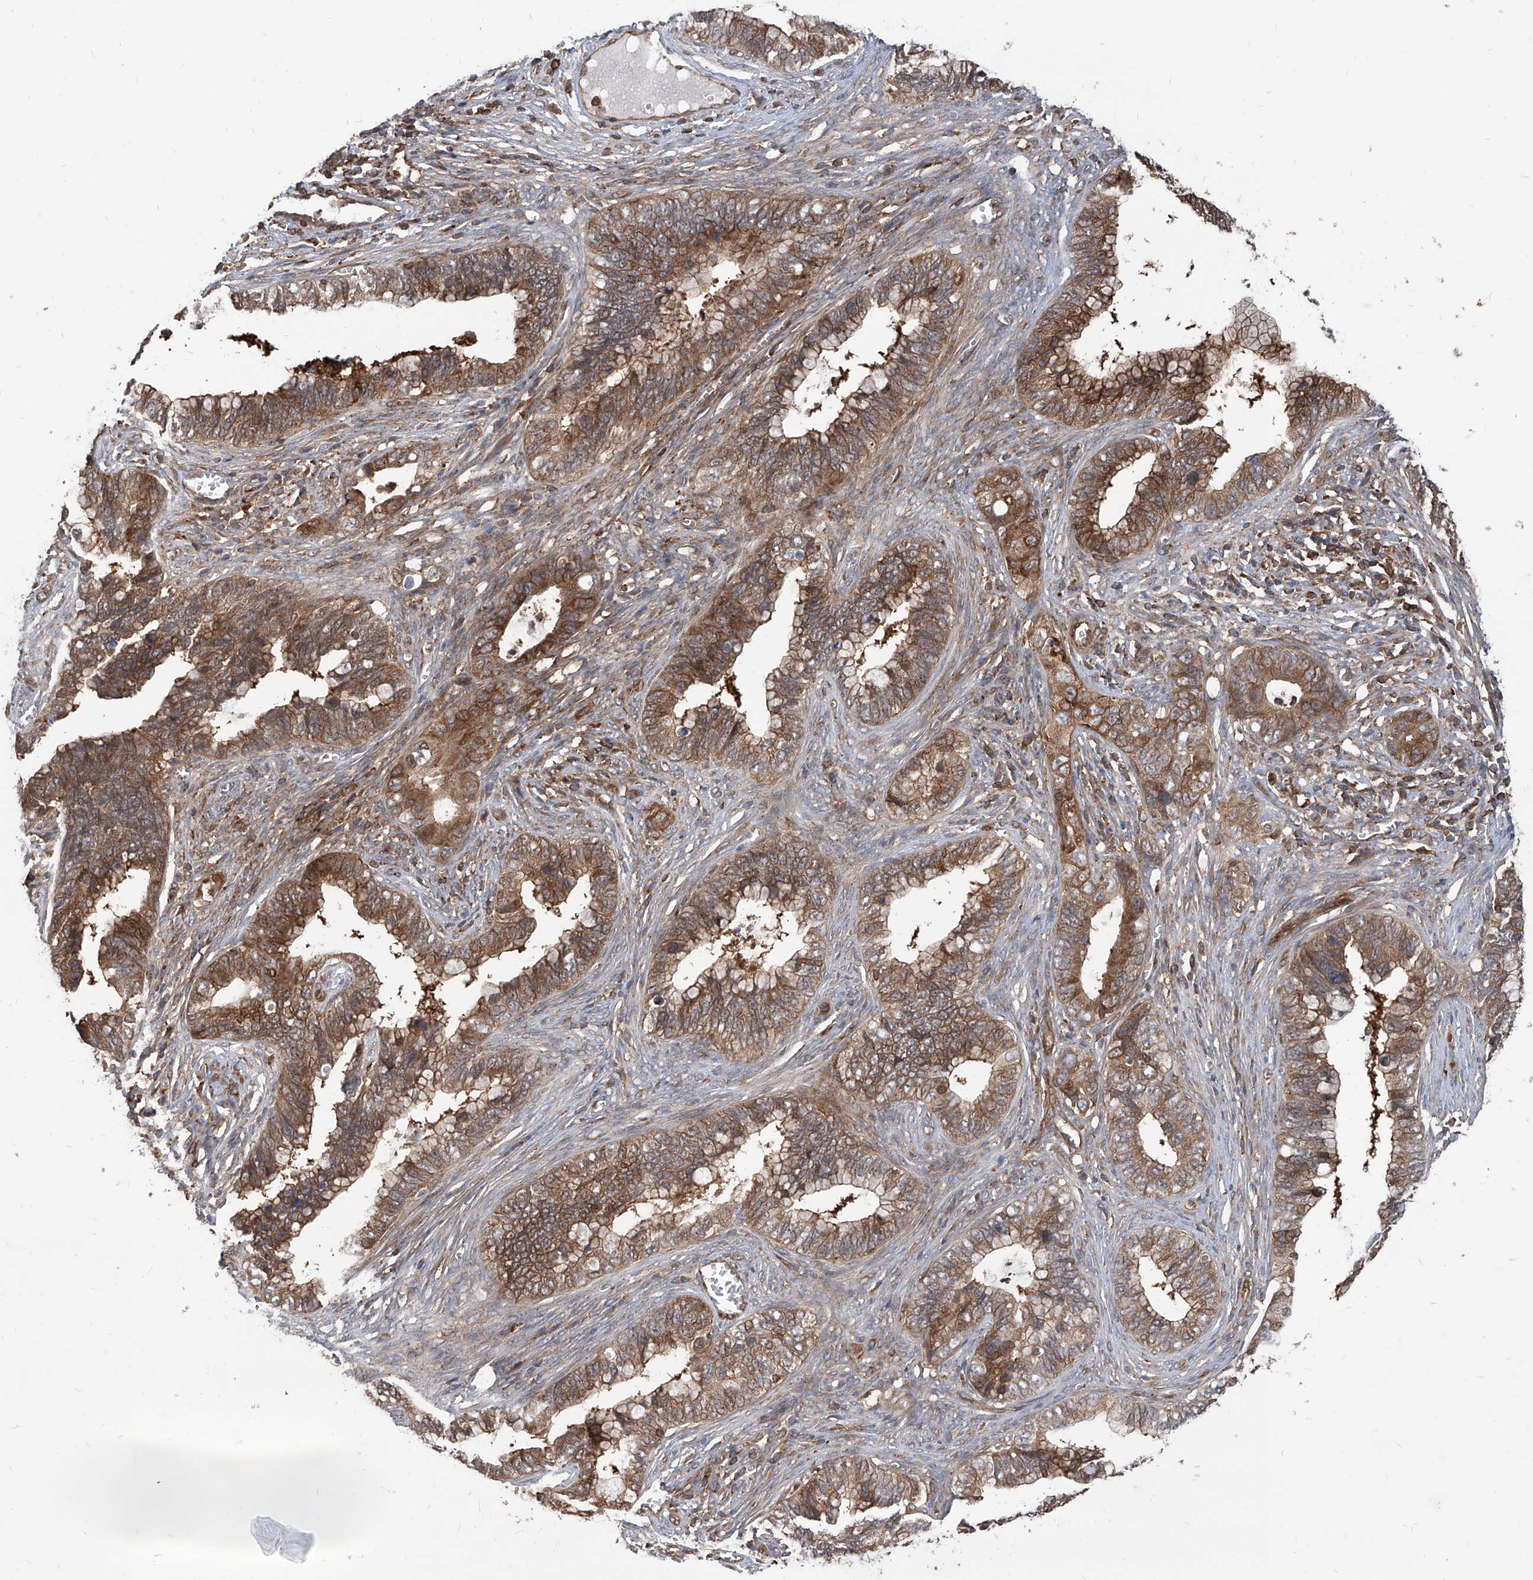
{"staining": {"intensity": "moderate", "quantity": ">75%", "location": "cytoplasmic/membranous"}, "tissue": "cervical cancer", "cell_type": "Tumor cells", "image_type": "cancer", "snomed": [{"axis": "morphology", "description": "Adenocarcinoma, NOS"}, {"axis": "topography", "description": "Cervix"}], "caption": "Immunohistochemical staining of cervical adenocarcinoma displays moderate cytoplasmic/membranous protein staining in about >75% of tumor cells.", "gene": "MAGED2", "patient": {"sex": "female", "age": 44}}